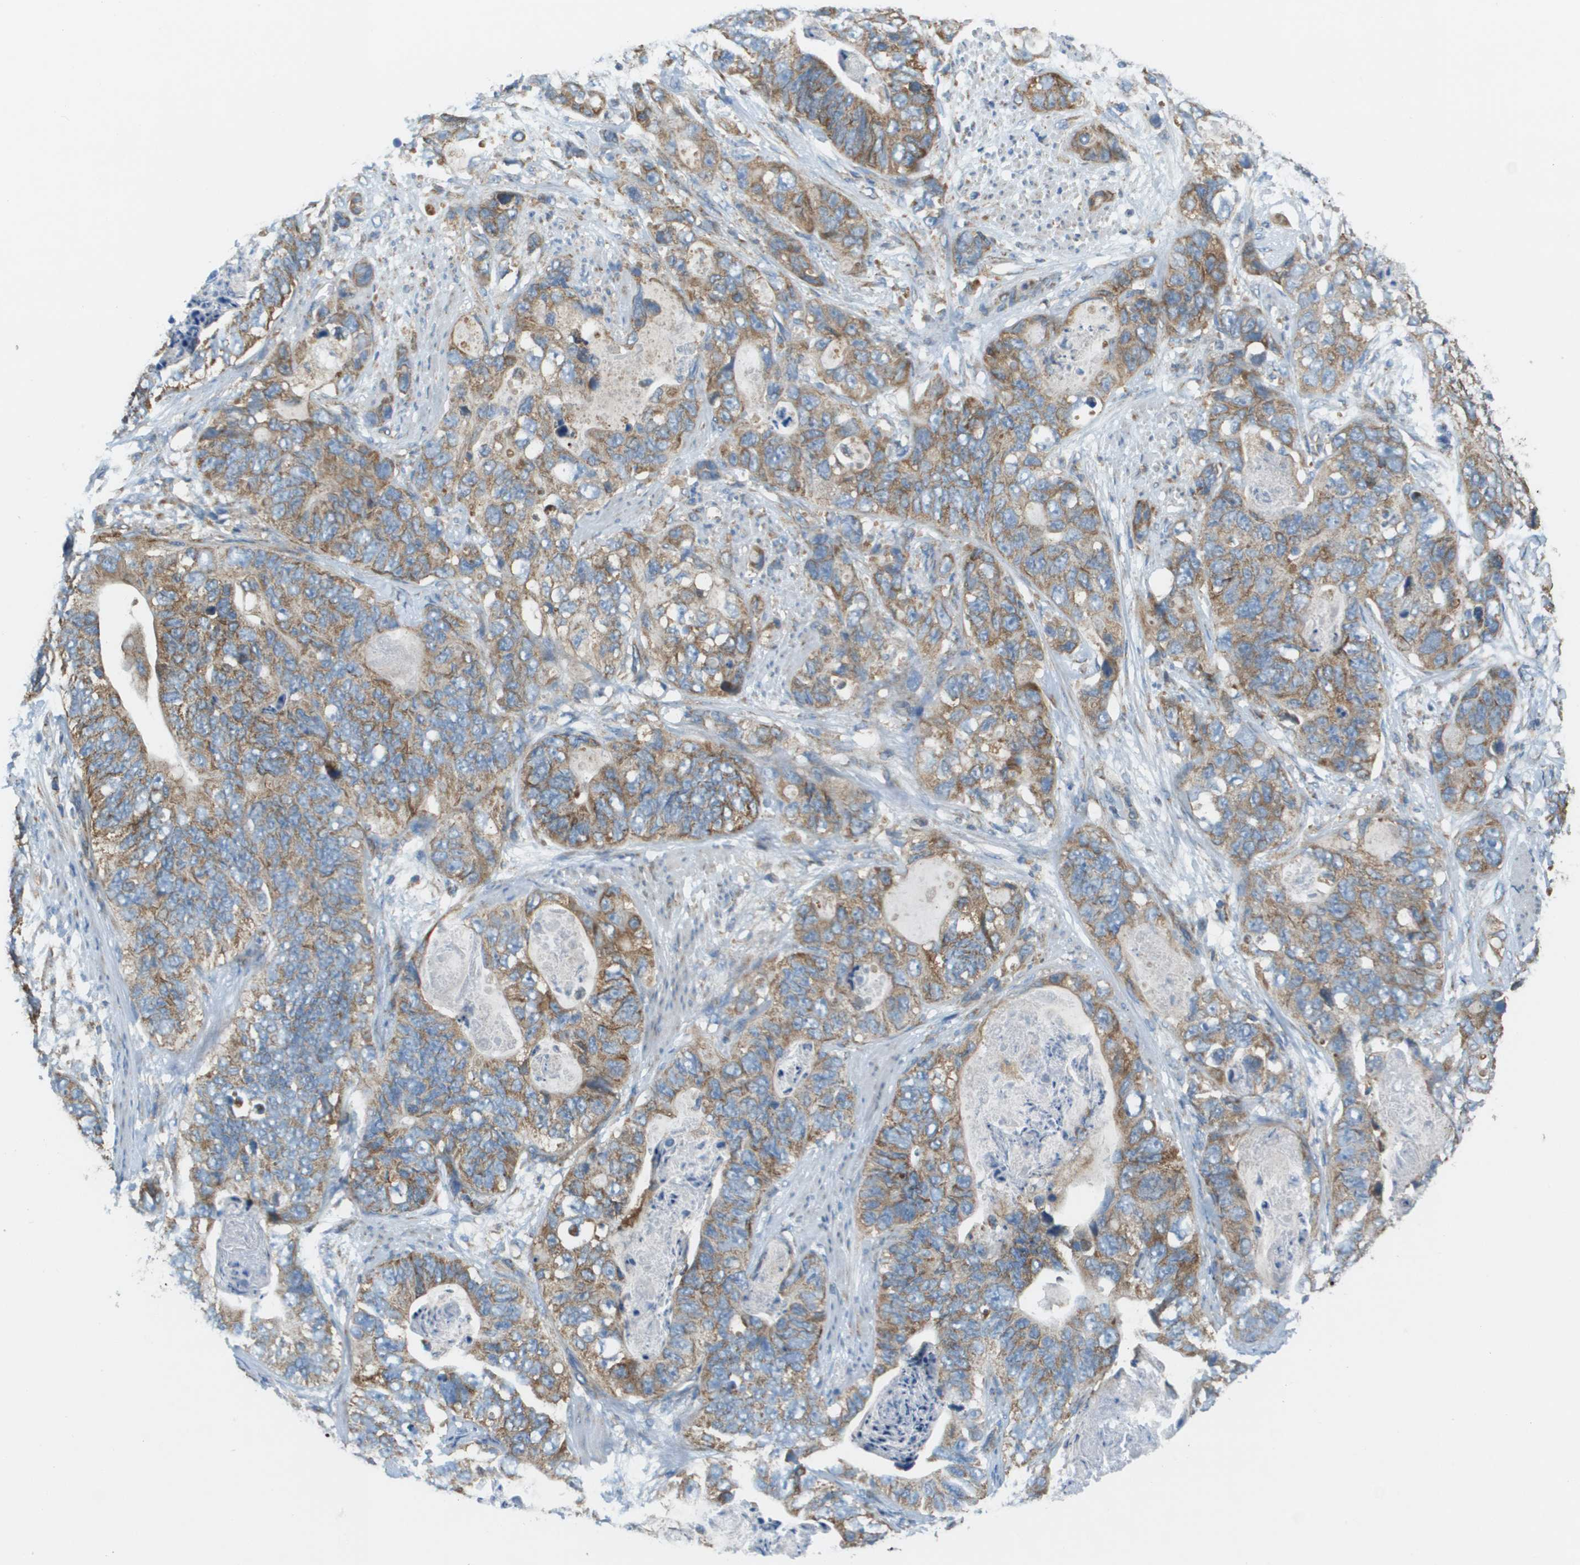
{"staining": {"intensity": "moderate", "quantity": ">75%", "location": "cytoplasmic/membranous"}, "tissue": "stomach cancer", "cell_type": "Tumor cells", "image_type": "cancer", "snomed": [{"axis": "morphology", "description": "Adenocarcinoma, NOS"}, {"axis": "topography", "description": "Stomach"}], "caption": "This is a photomicrograph of immunohistochemistry (IHC) staining of adenocarcinoma (stomach), which shows moderate positivity in the cytoplasmic/membranous of tumor cells.", "gene": "TAOK3", "patient": {"sex": "female", "age": 89}}